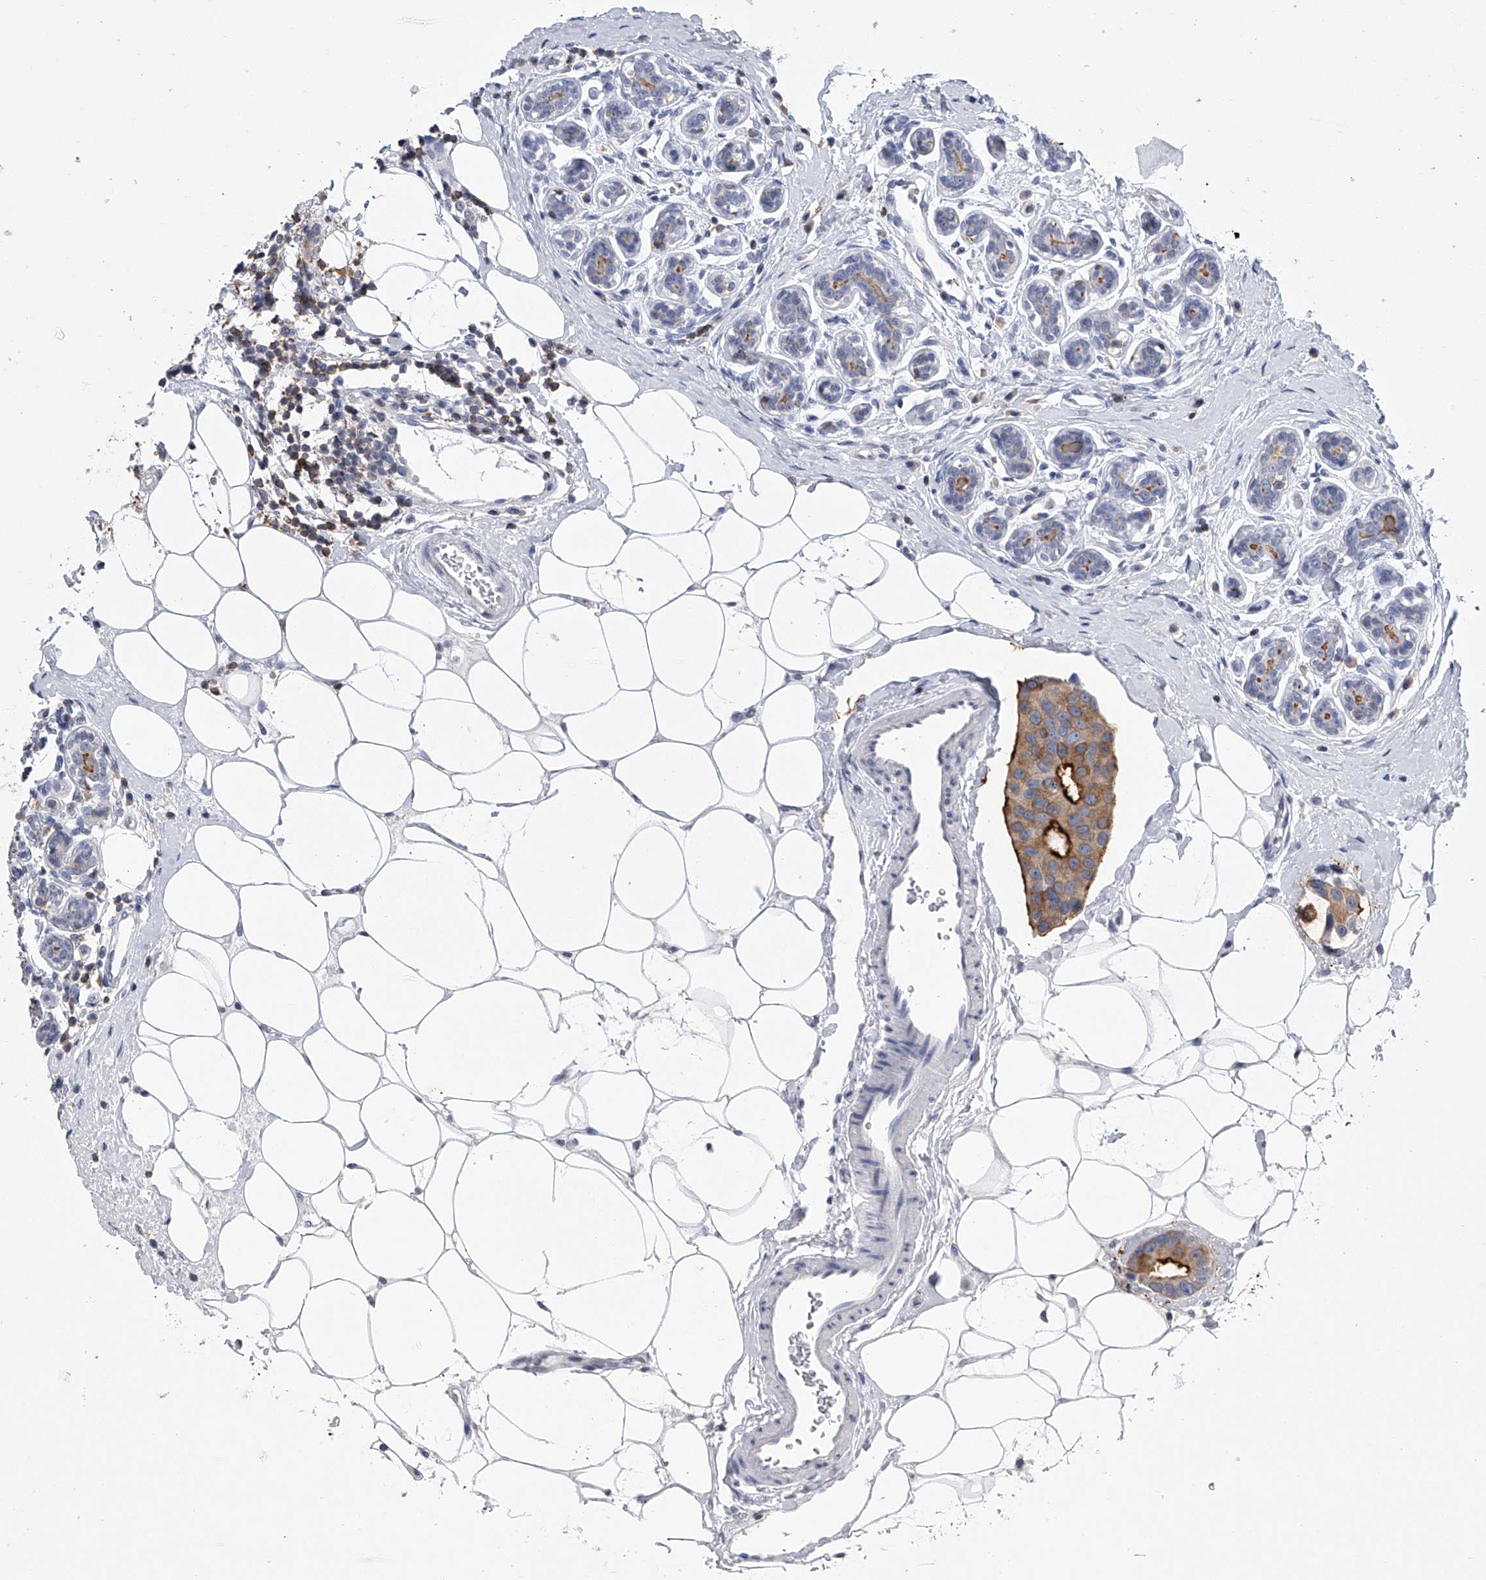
{"staining": {"intensity": "moderate", "quantity": "25%-75%", "location": "cytoplasmic/membranous"}, "tissue": "breast cancer", "cell_type": "Tumor cells", "image_type": "cancer", "snomed": [{"axis": "morphology", "description": "Normal tissue, NOS"}, {"axis": "morphology", "description": "Duct carcinoma"}, {"axis": "topography", "description": "Breast"}], "caption": "Breast infiltrating ductal carcinoma stained with a protein marker exhibits moderate staining in tumor cells.", "gene": "TASP1", "patient": {"sex": "female", "age": 39}}